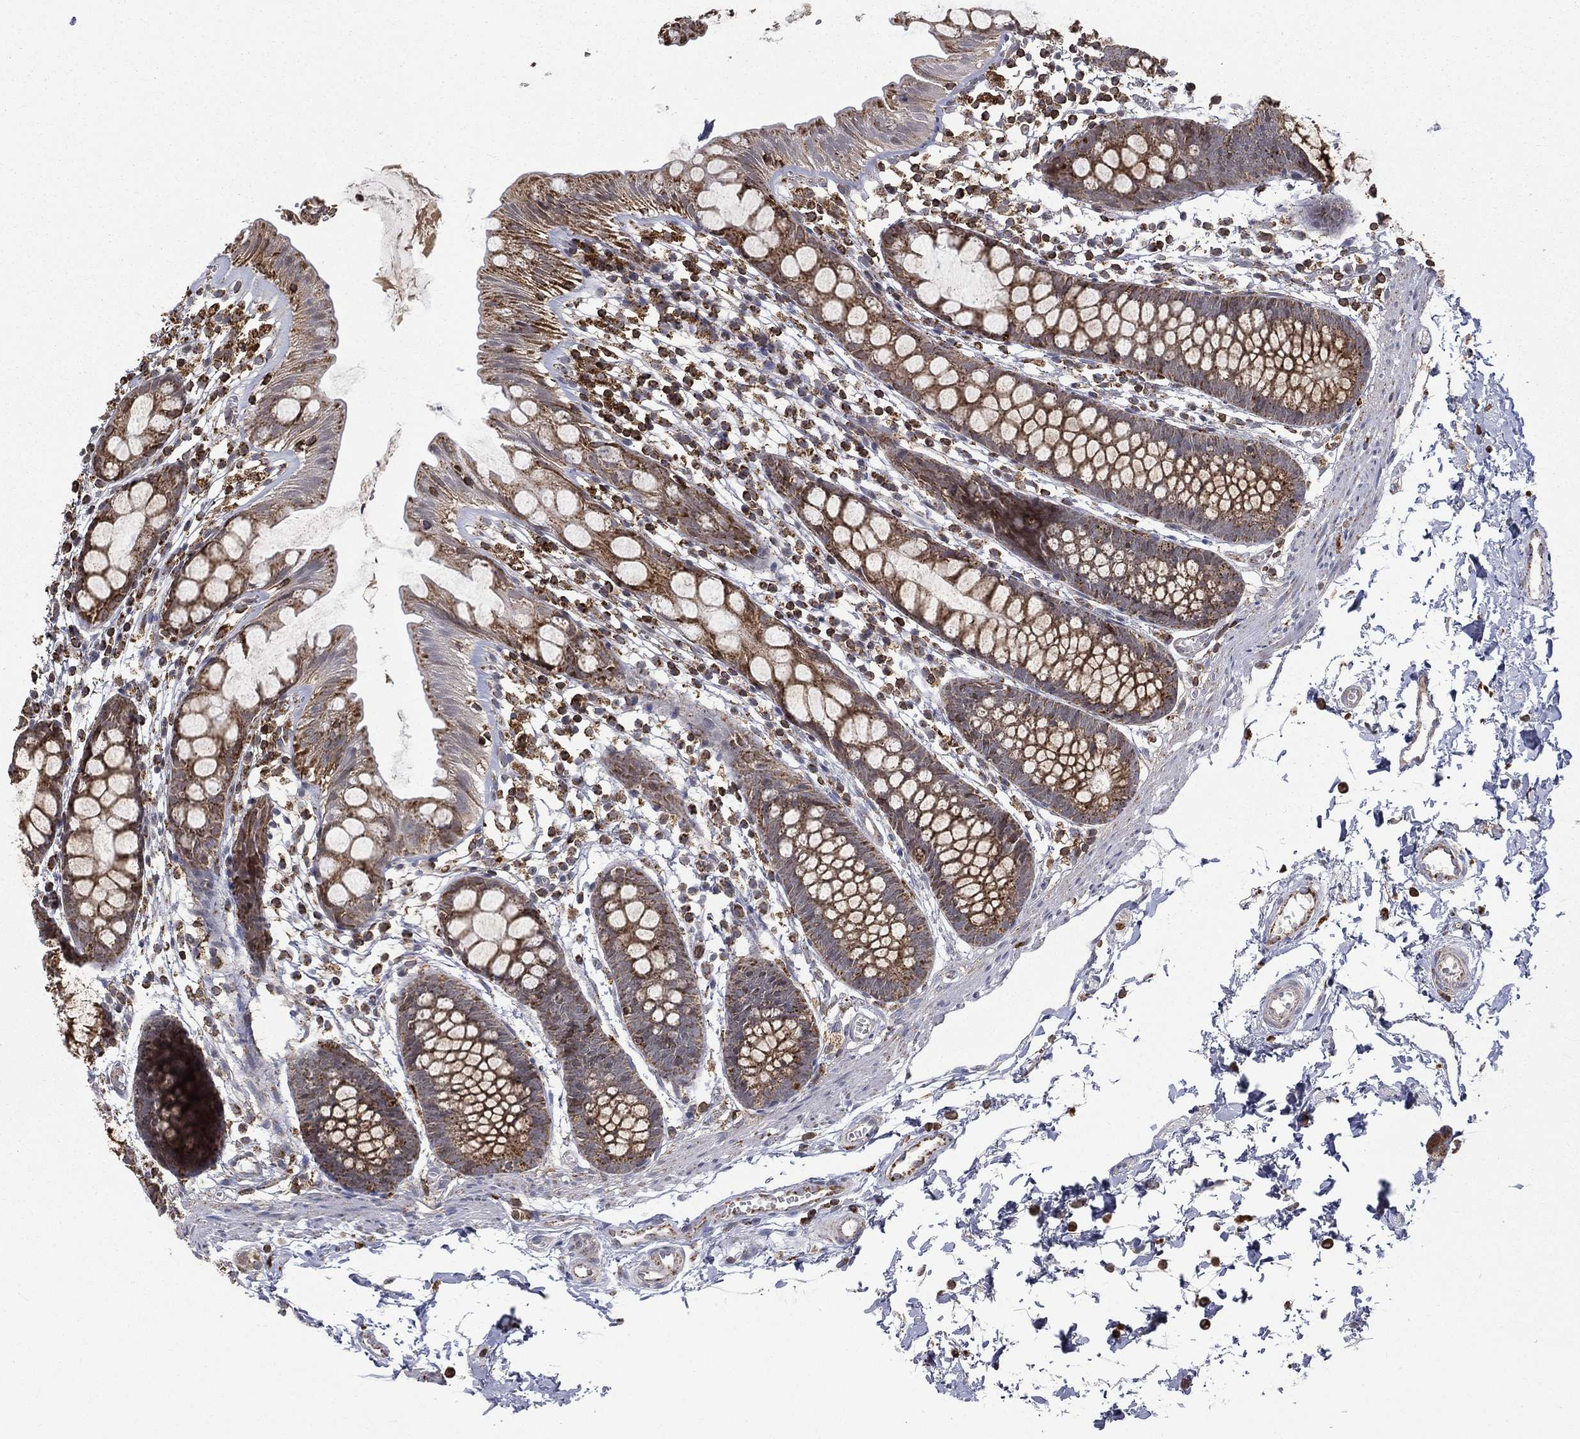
{"staining": {"intensity": "strong", "quantity": ">75%", "location": "cytoplasmic/membranous"}, "tissue": "rectum", "cell_type": "Glandular cells", "image_type": "normal", "snomed": [{"axis": "morphology", "description": "Normal tissue, NOS"}, {"axis": "topography", "description": "Rectum"}], "caption": "Strong cytoplasmic/membranous positivity is present in approximately >75% of glandular cells in benign rectum.", "gene": "RIN3", "patient": {"sex": "male", "age": 57}}